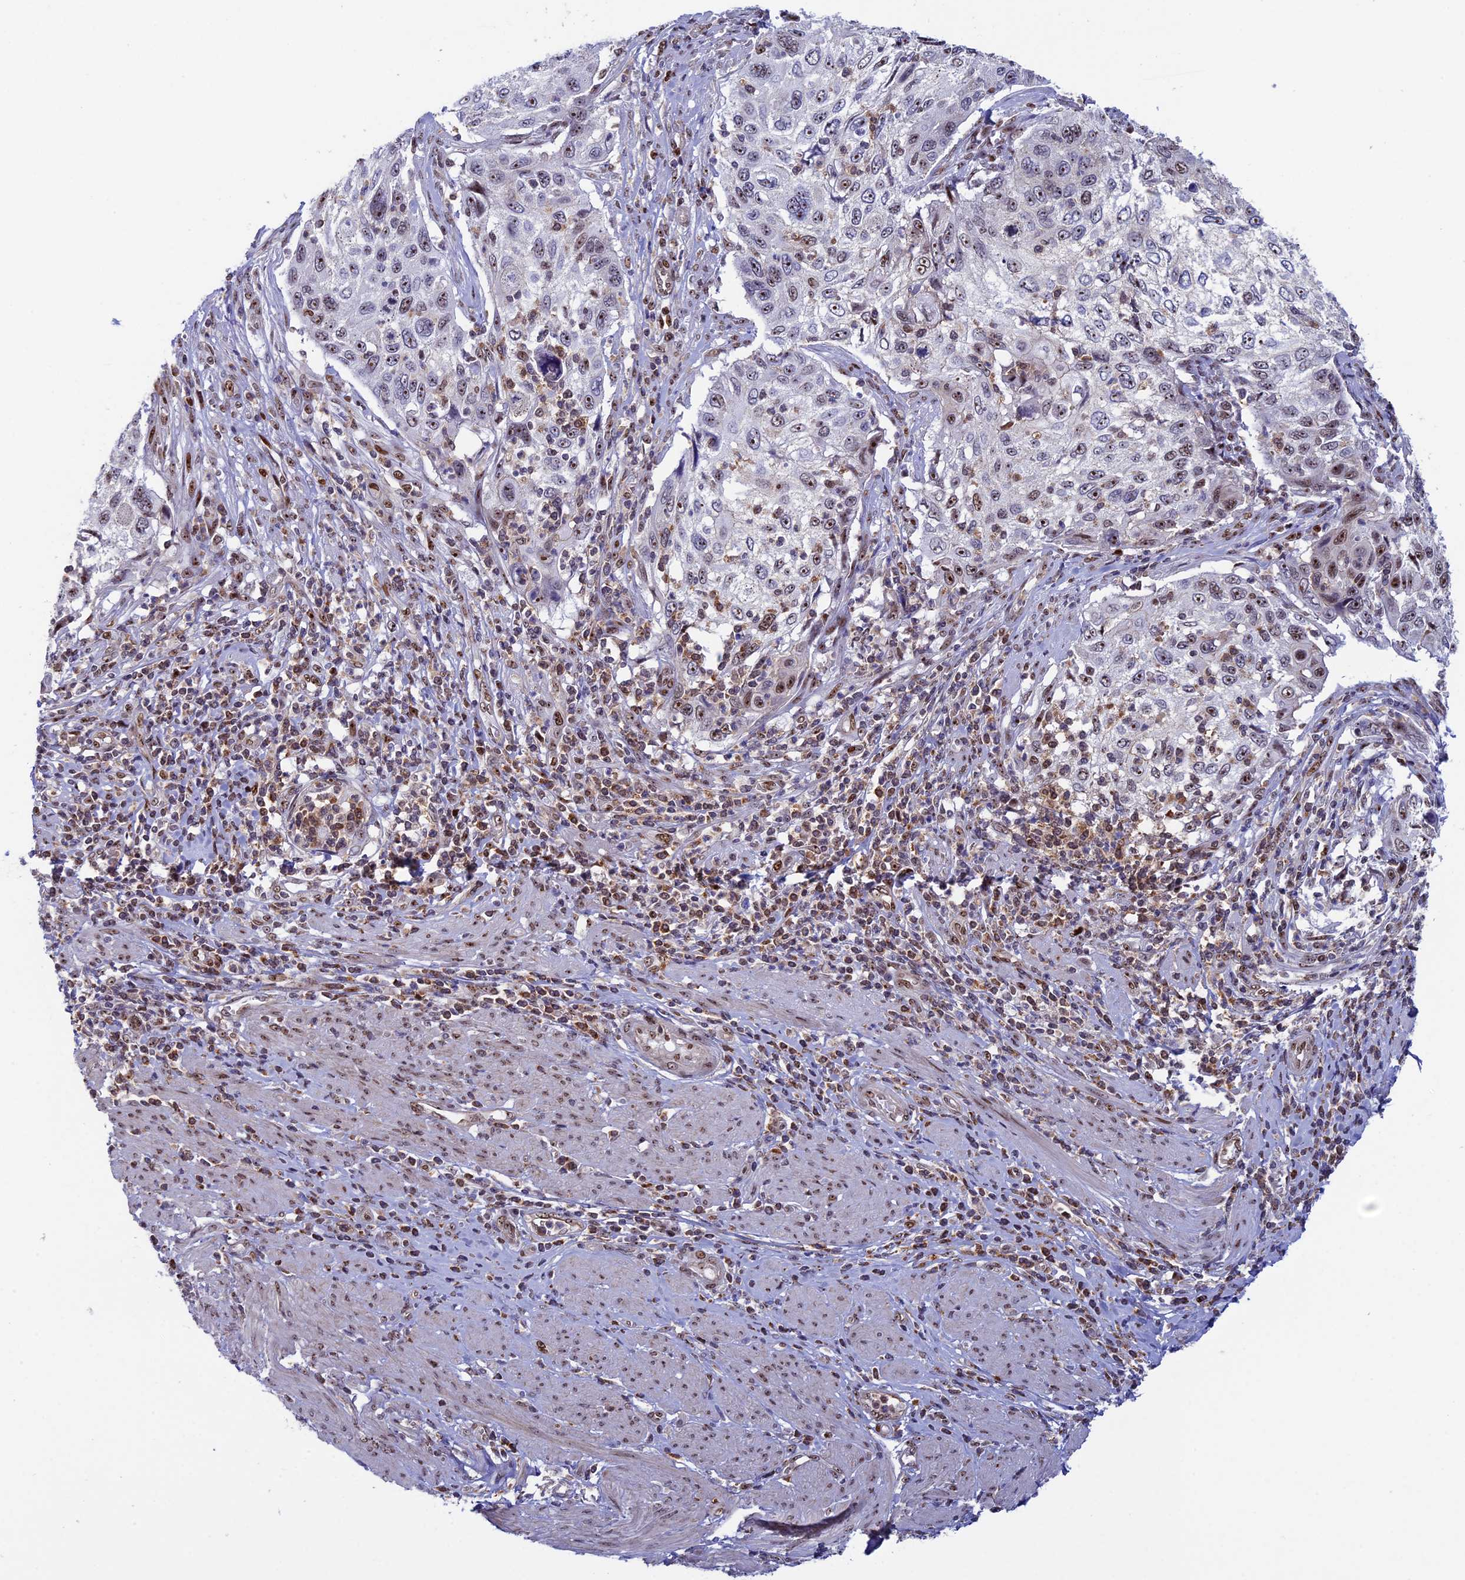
{"staining": {"intensity": "weak", "quantity": "25%-75%", "location": "nuclear"}, "tissue": "cervical cancer", "cell_type": "Tumor cells", "image_type": "cancer", "snomed": [{"axis": "morphology", "description": "Squamous cell carcinoma, NOS"}, {"axis": "topography", "description": "Cervix"}], "caption": "Squamous cell carcinoma (cervical) stained with DAB immunohistochemistry demonstrates low levels of weak nuclear staining in about 25%-75% of tumor cells.", "gene": "CCDC86", "patient": {"sex": "female", "age": 70}}